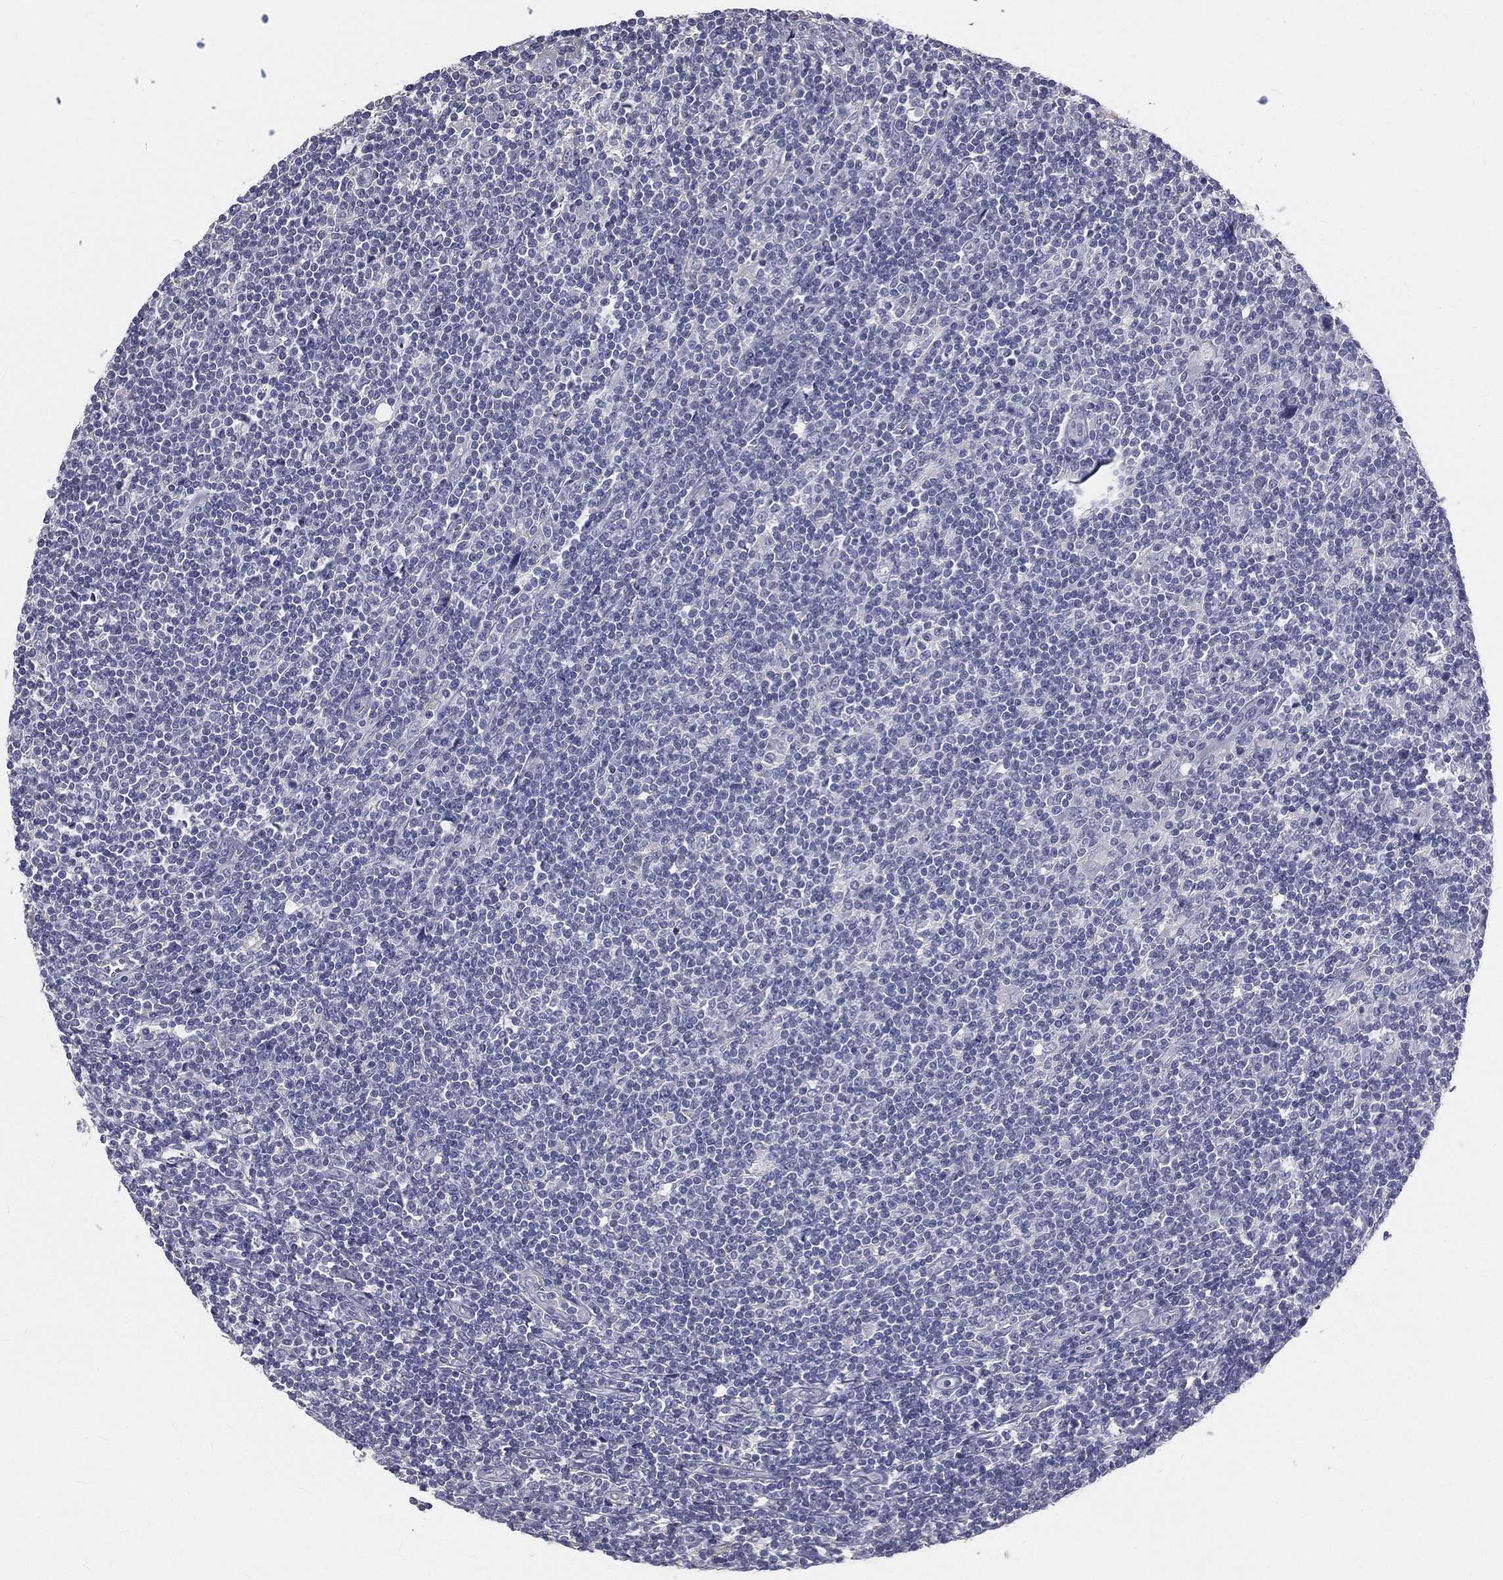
{"staining": {"intensity": "negative", "quantity": "none", "location": "none"}, "tissue": "lymphoma", "cell_type": "Tumor cells", "image_type": "cancer", "snomed": [{"axis": "morphology", "description": "Hodgkin's disease, NOS"}, {"axis": "topography", "description": "Lymph node"}], "caption": "This is an immunohistochemistry histopathology image of Hodgkin's disease. There is no expression in tumor cells.", "gene": "MUC13", "patient": {"sex": "male", "age": 40}}